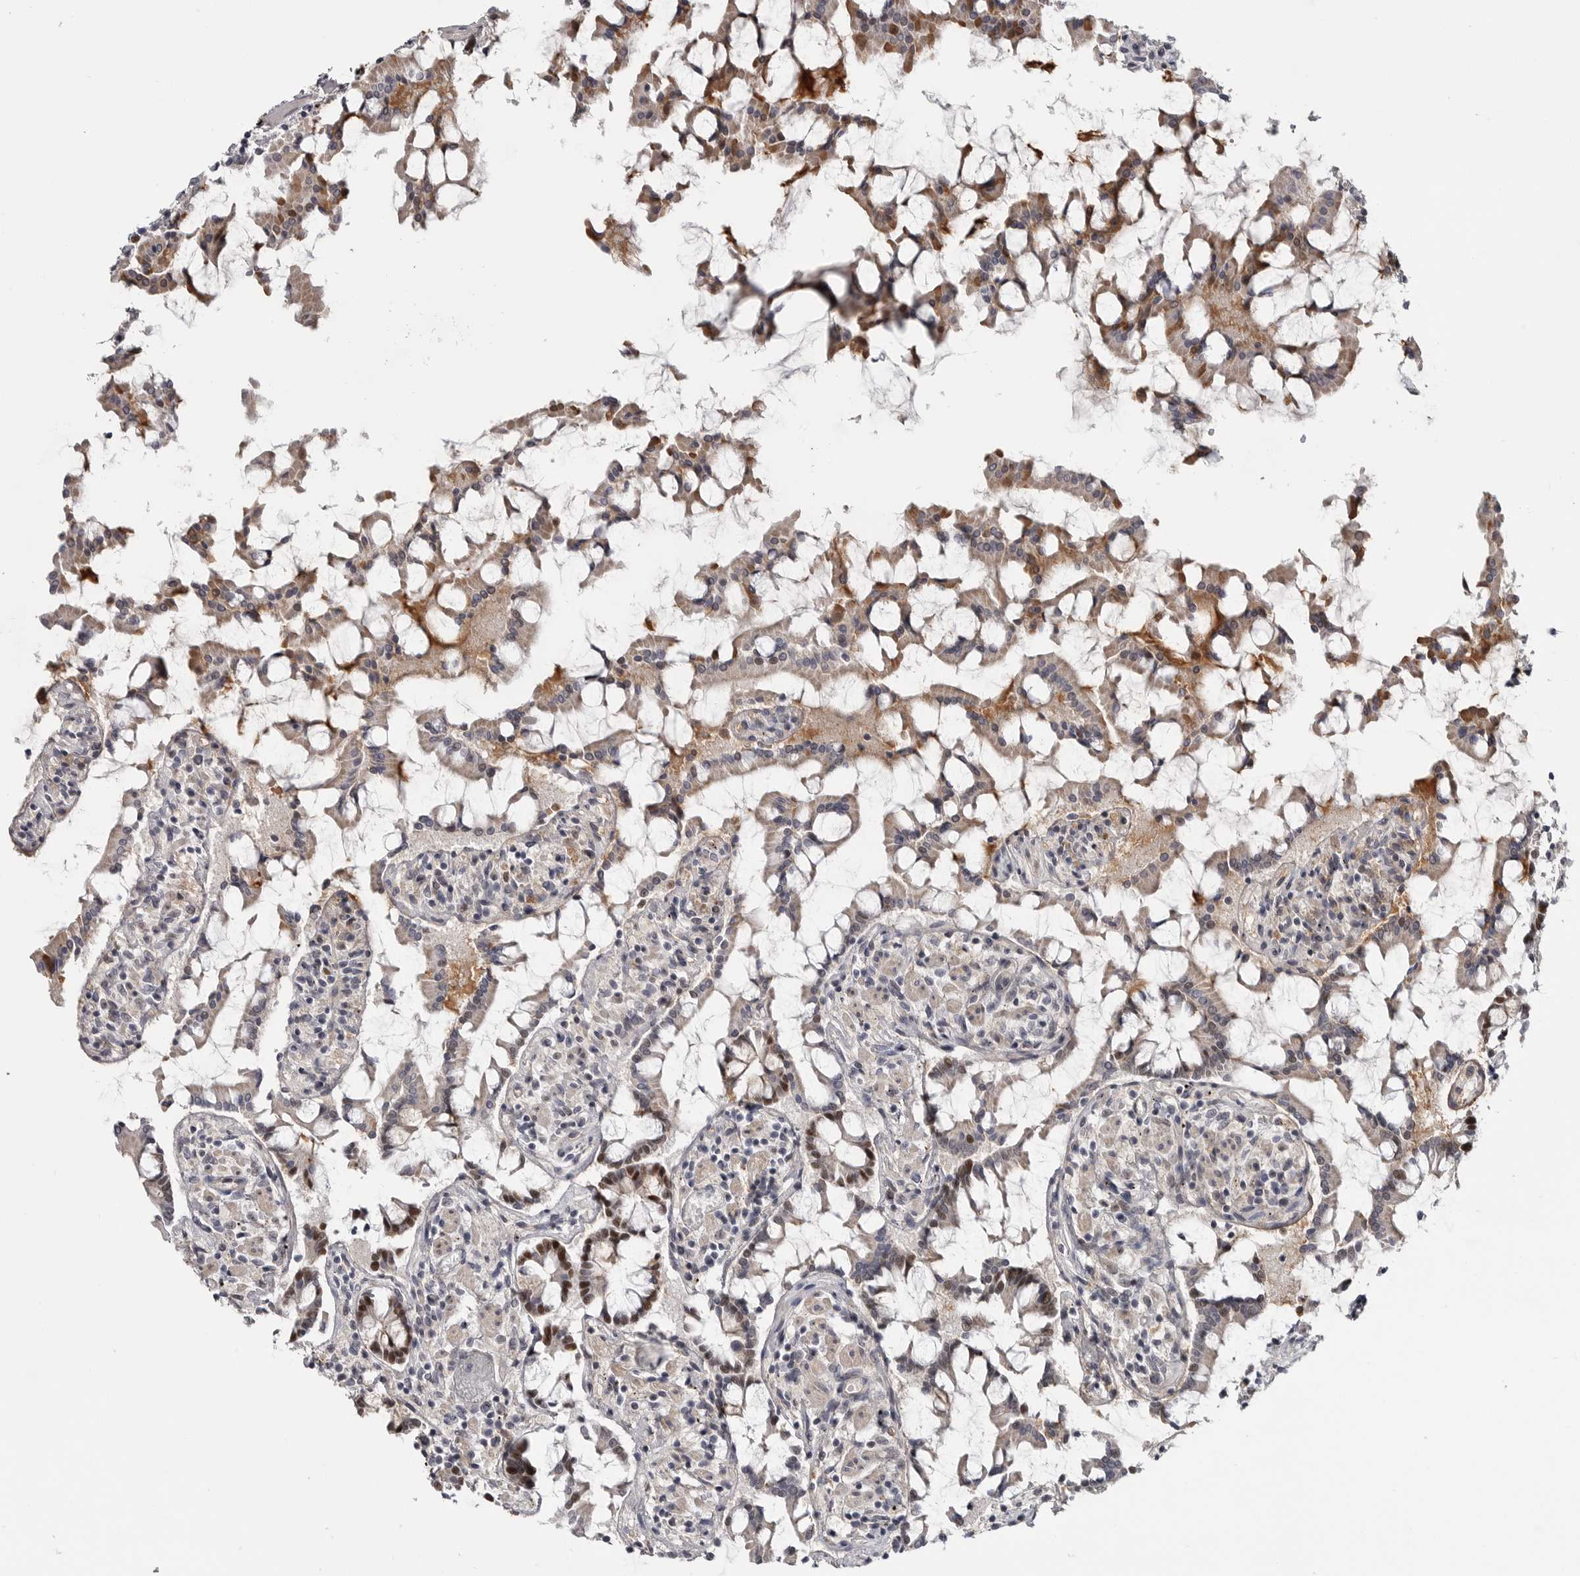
{"staining": {"intensity": "moderate", "quantity": ">75%", "location": "cytoplasmic/membranous,nuclear"}, "tissue": "small intestine", "cell_type": "Glandular cells", "image_type": "normal", "snomed": [{"axis": "morphology", "description": "Normal tissue, NOS"}, {"axis": "topography", "description": "Small intestine"}], "caption": "Protein expression analysis of benign small intestine exhibits moderate cytoplasmic/membranous,nuclear expression in approximately >75% of glandular cells. The protein is shown in brown color, while the nuclei are stained blue.", "gene": "ZNF277", "patient": {"sex": "male", "age": 41}}